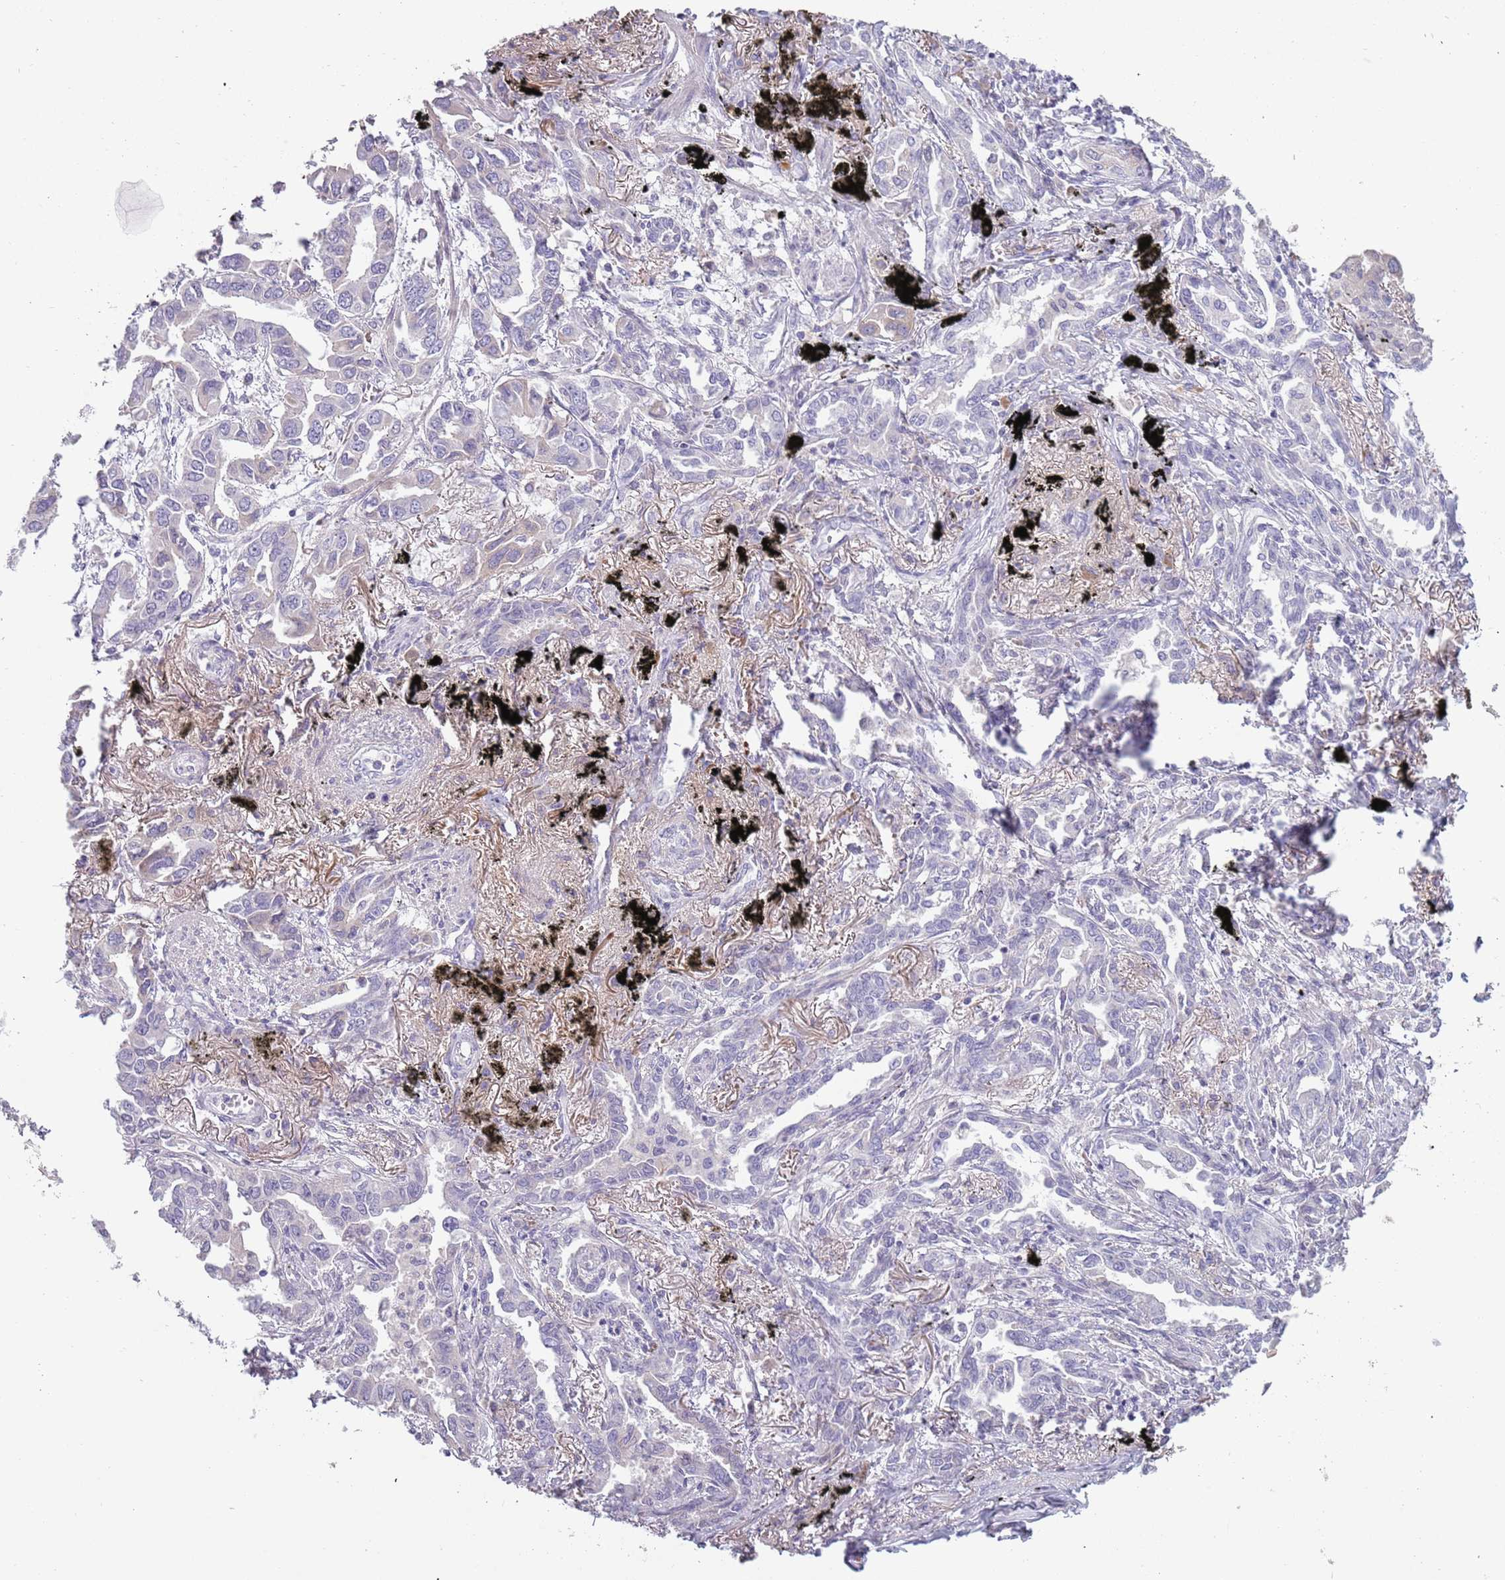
{"staining": {"intensity": "weak", "quantity": "<25%", "location": "cytoplasmic/membranous"}, "tissue": "lung cancer", "cell_type": "Tumor cells", "image_type": "cancer", "snomed": [{"axis": "morphology", "description": "Adenocarcinoma, NOS"}, {"axis": "topography", "description": "Lung"}], "caption": "Immunohistochemistry (IHC) of human adenocarcinoma (lung) displays no staining in tumor cells.", "gene": "TNFRSF6B", "patient": {"sex": "male", "age": 67}}